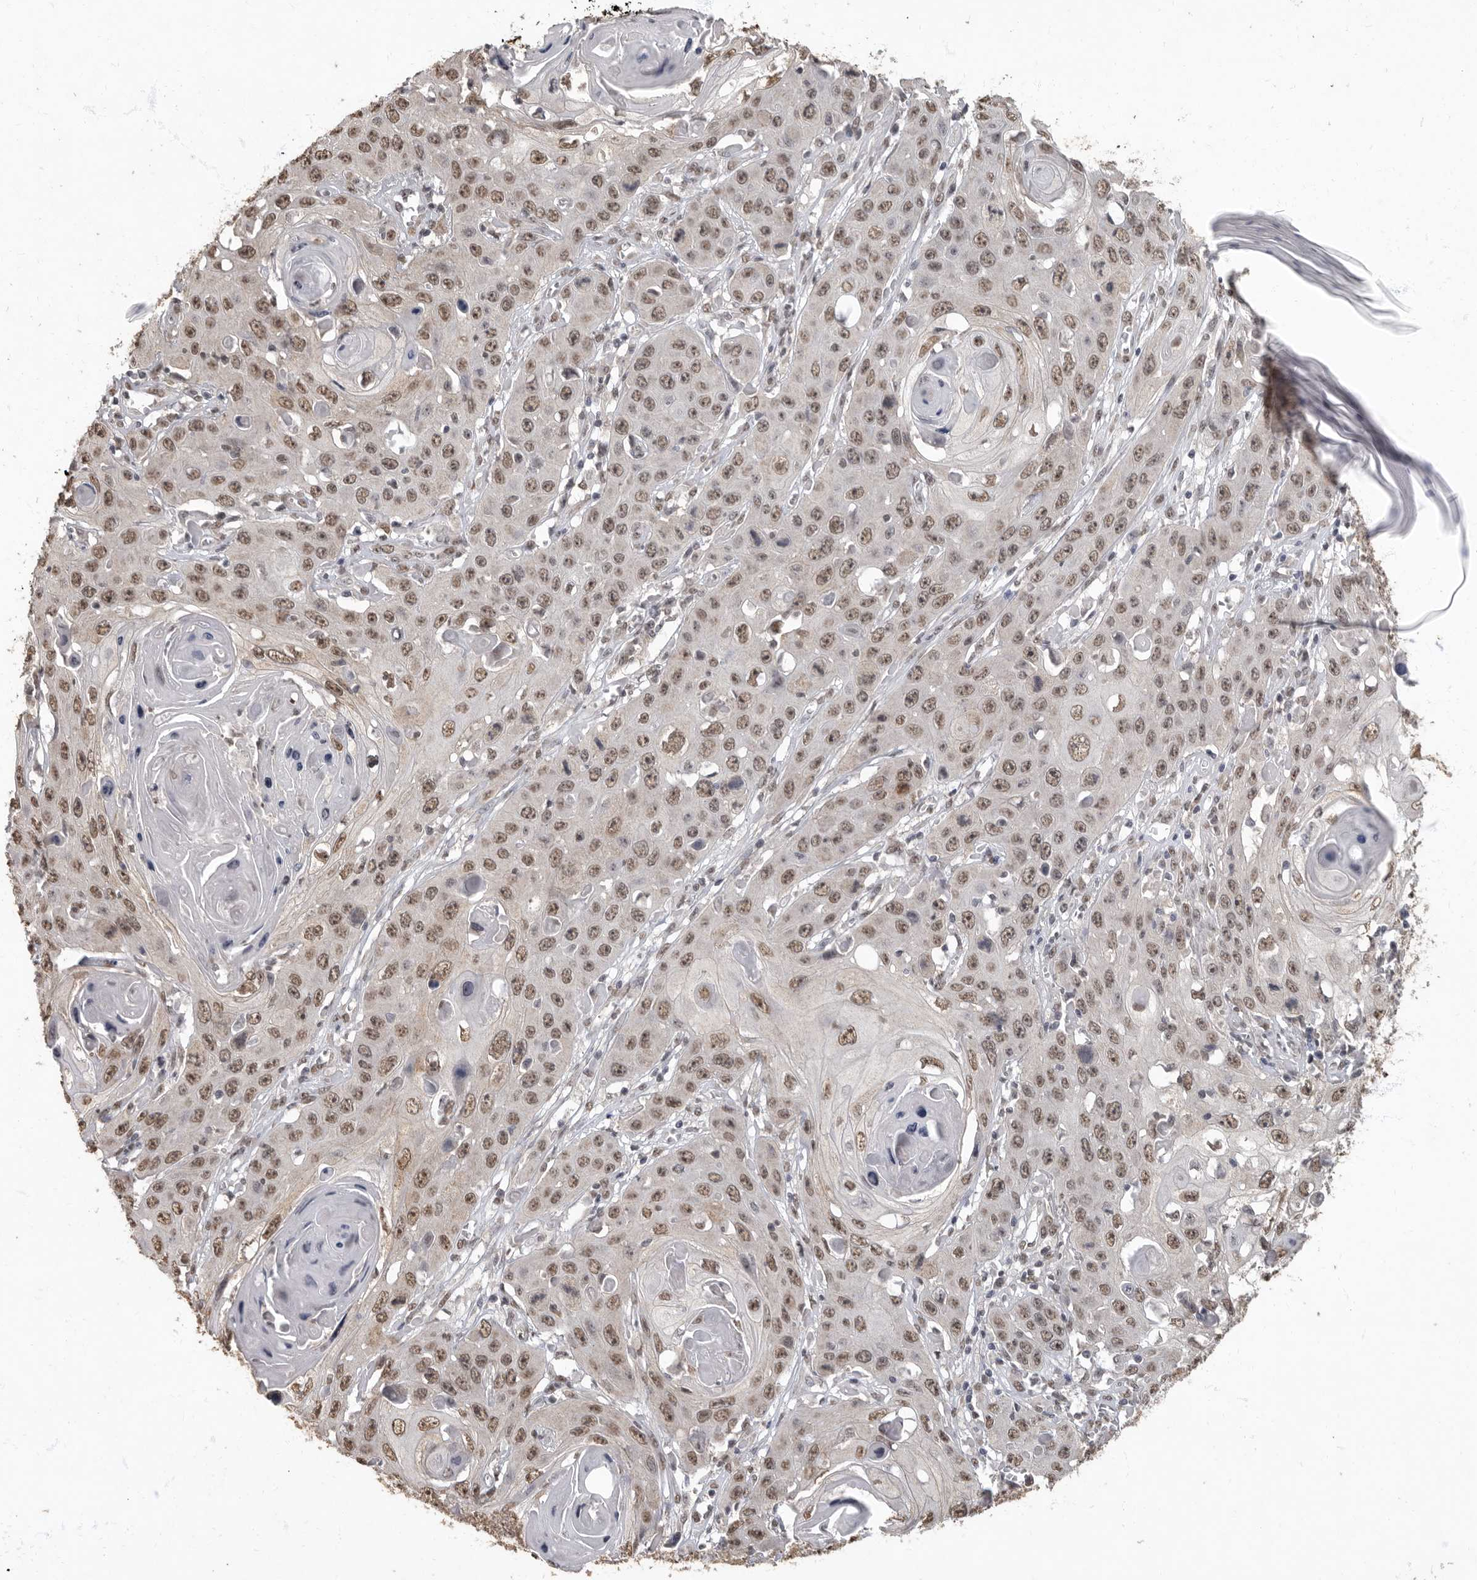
{"staining": {"intensity": "moderate", "quantity": ">75%", "location": "nuclear"}, "tissue": "skin cancer", "cell_type": "Tumor cells", "image_type": "cancer", "snomed": [{"axis": "morphology", "description": "Squamous cell carcinoma, NOS"}, {"axis": "topography", "description": "Skin"}], "caption": "Skin squamous cell carcinoma tissue reveals moderate nuclear positivity in about >75% of tumor cells, visualized by immunohistochemistry.", "gene": "NBL1", "patient": {"sex": "male", "age": 55}}